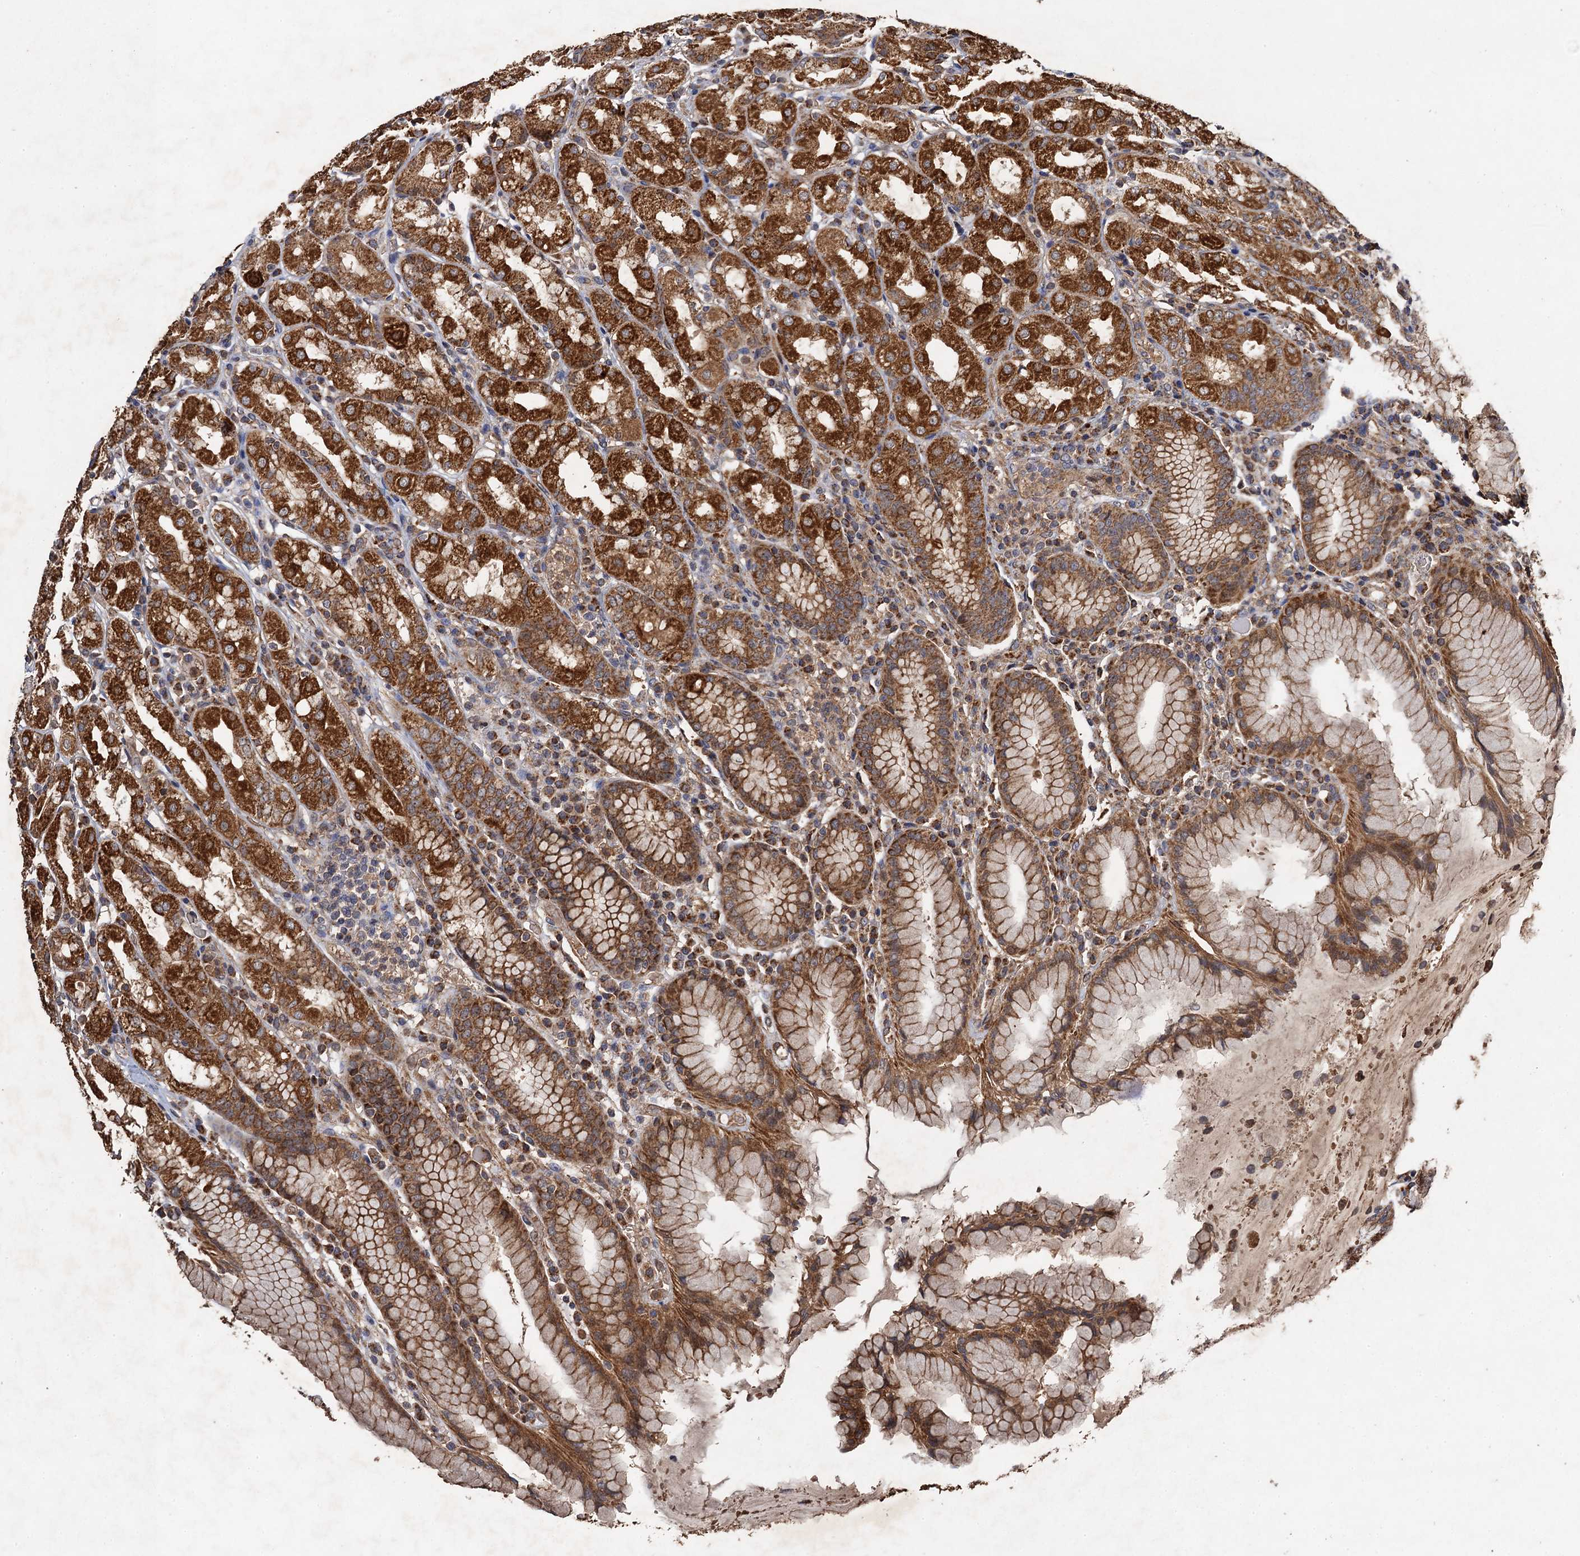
{"staining": {"intensity": "strong", "quantity": ">75%", "location": "cytoplasmic/membranous"}, "tissue": "stomach", "cell_type": "Glandular cells", "image_type": "normal", "snomed": [{"axis": "morphology", "description": "Normal tissue, NOS"}, {"axis": "topography", "description": "Stomach, lower"}], "caption": "Immunohistochemistry histopathology image of unremarkable stomach: stomach stained using immunohistochemistry shows high levels of strong protein expression localized specifically in the cytoplasmic/membranous of glandular cells, appearing as a cytoplasmic/membranous brown color.", "gene": "NDUFA13", "patient": {"sex": "female", "age": 56}}